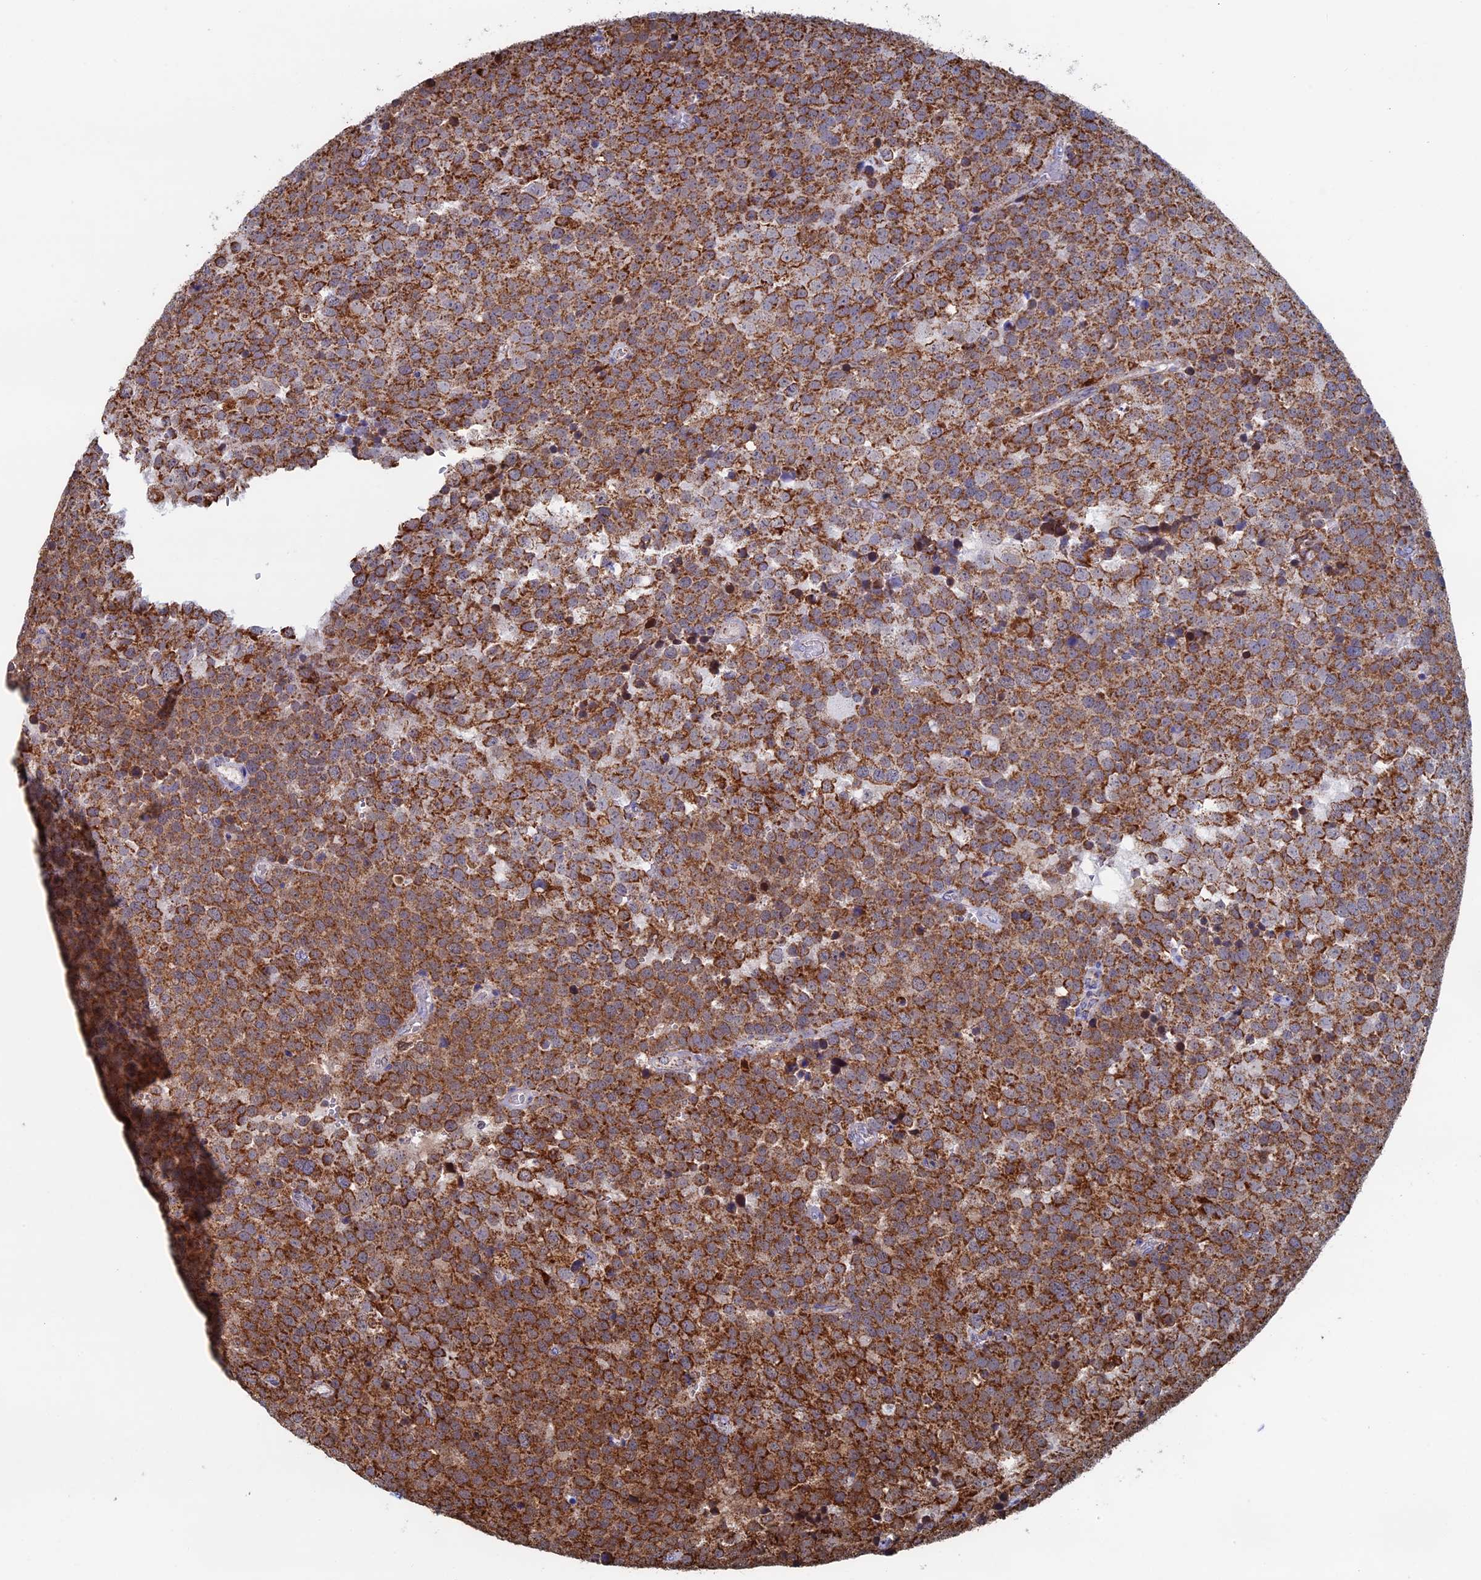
{"staining": {"intensity": "moderate", "quantity": ">75%", "location": "cytoplasmic/membranous"}, "tissue": "testis cancer", "cell_type": "Tumor cells", "image_type": "cancer", "snomed": [{"axis": "morphology", "description": "Seminoma, NOS"}, {"axis": "topography", "description": "Testis"}], "caption": "Immunohistochemical staining of testis cancer exhibits medium levels of moderate cytoplasmic/membranous positivity in about >75% of tumor cells.", "gene": "SEC24D", "patient": {"sex": "male", "age": 71}}